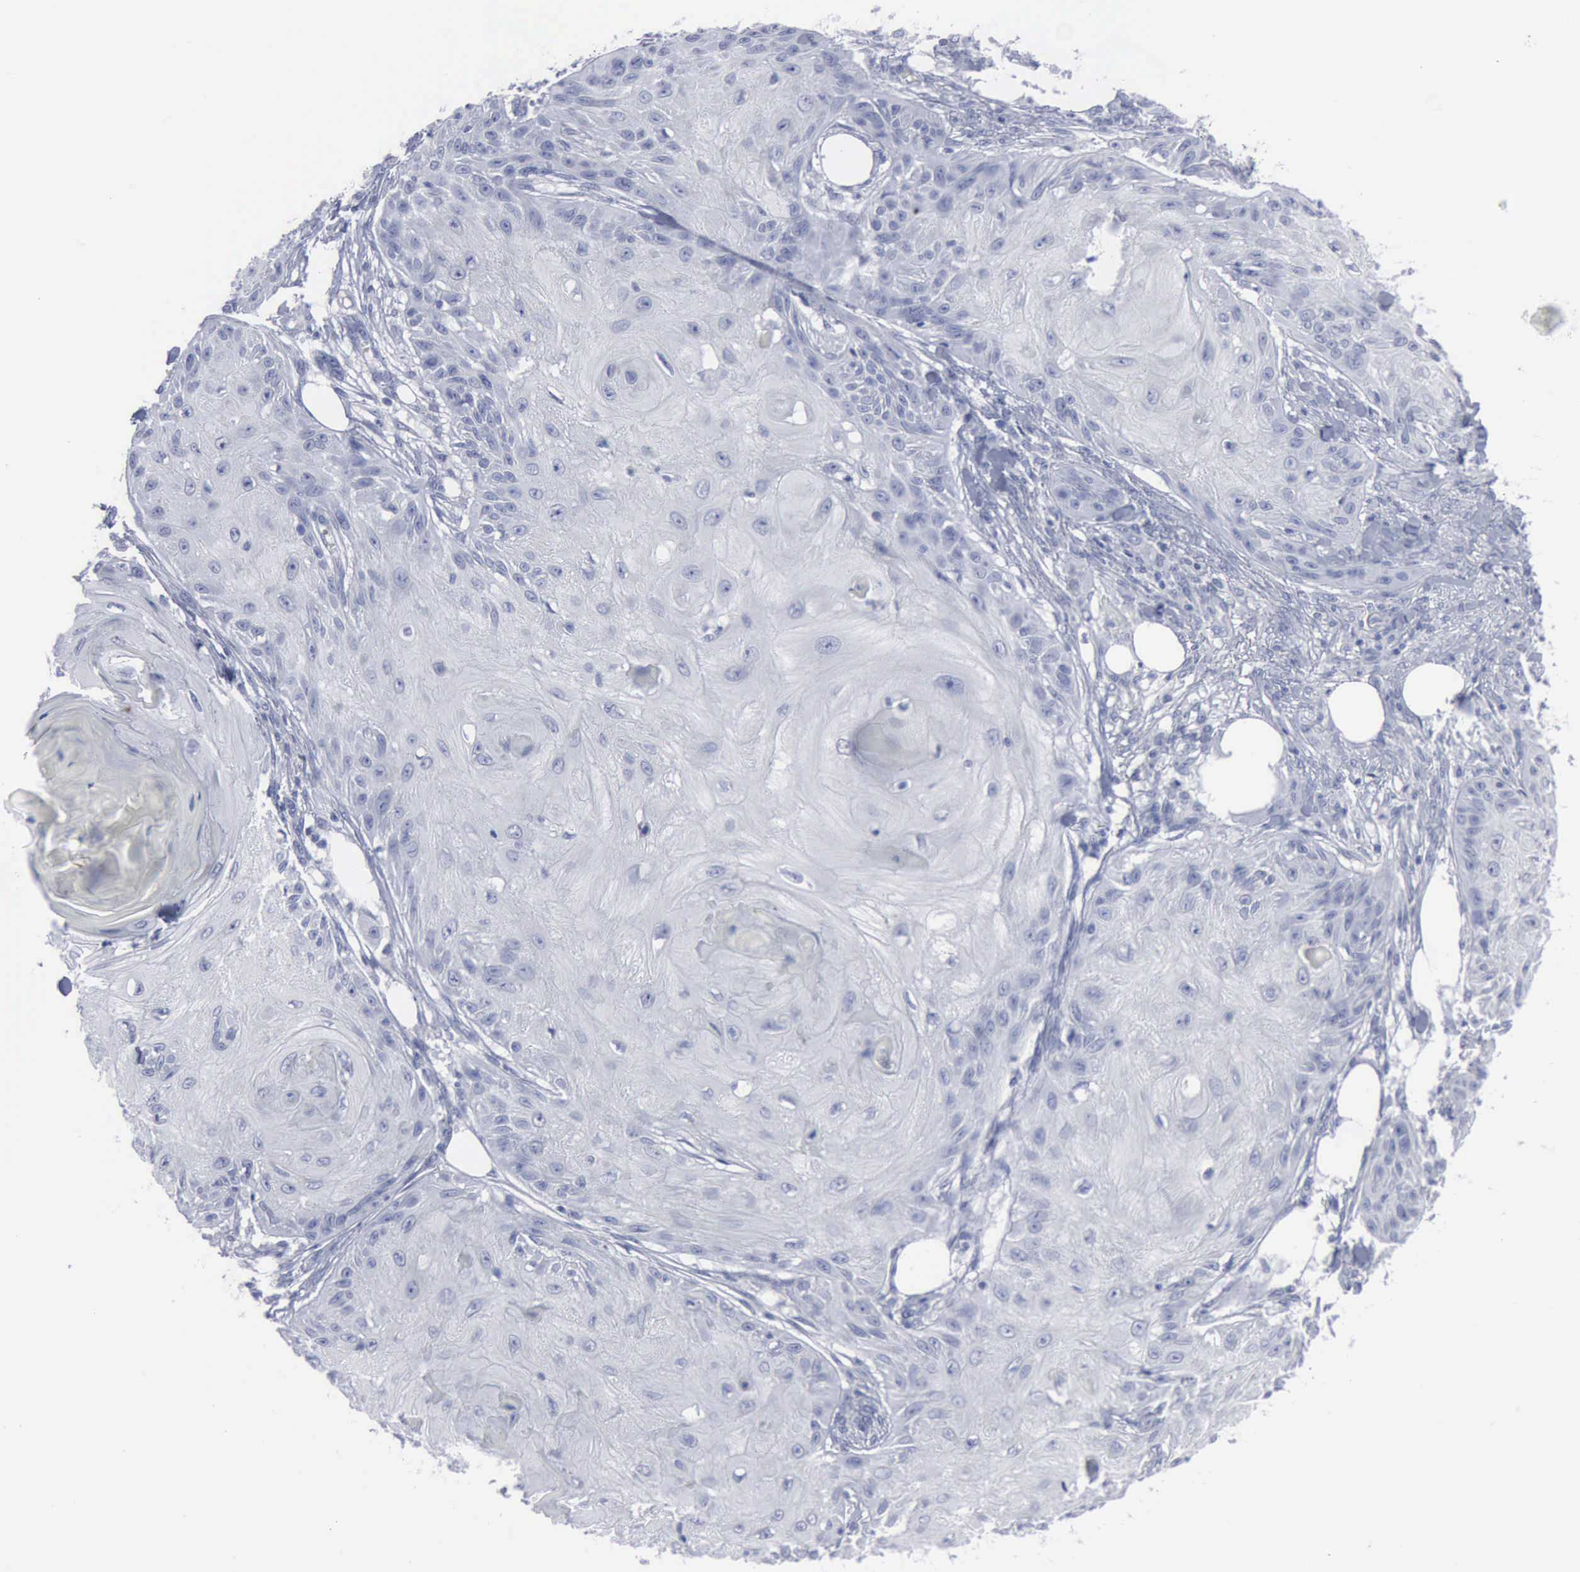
{"staining": {"intensity": "negative", "quantity": "none", "location": "none"}, "tissue": "skin cancer", "cell_type": "Tumor cells", "image_type": "cancer", "snomed": [{"axis": "morphology", "description": "Squamous cell carcinoma, NOS"}, {"axis": "topography", "description": "Skin"}], "caption": "DAB (3,3'-diaminobenzidine) immunohistochemical staining of skin squamous cell carcinoma reveals no significant staining in tumor cells.", "gene": "VCAM1", "patient": {"sex": "female", "age": 88}}